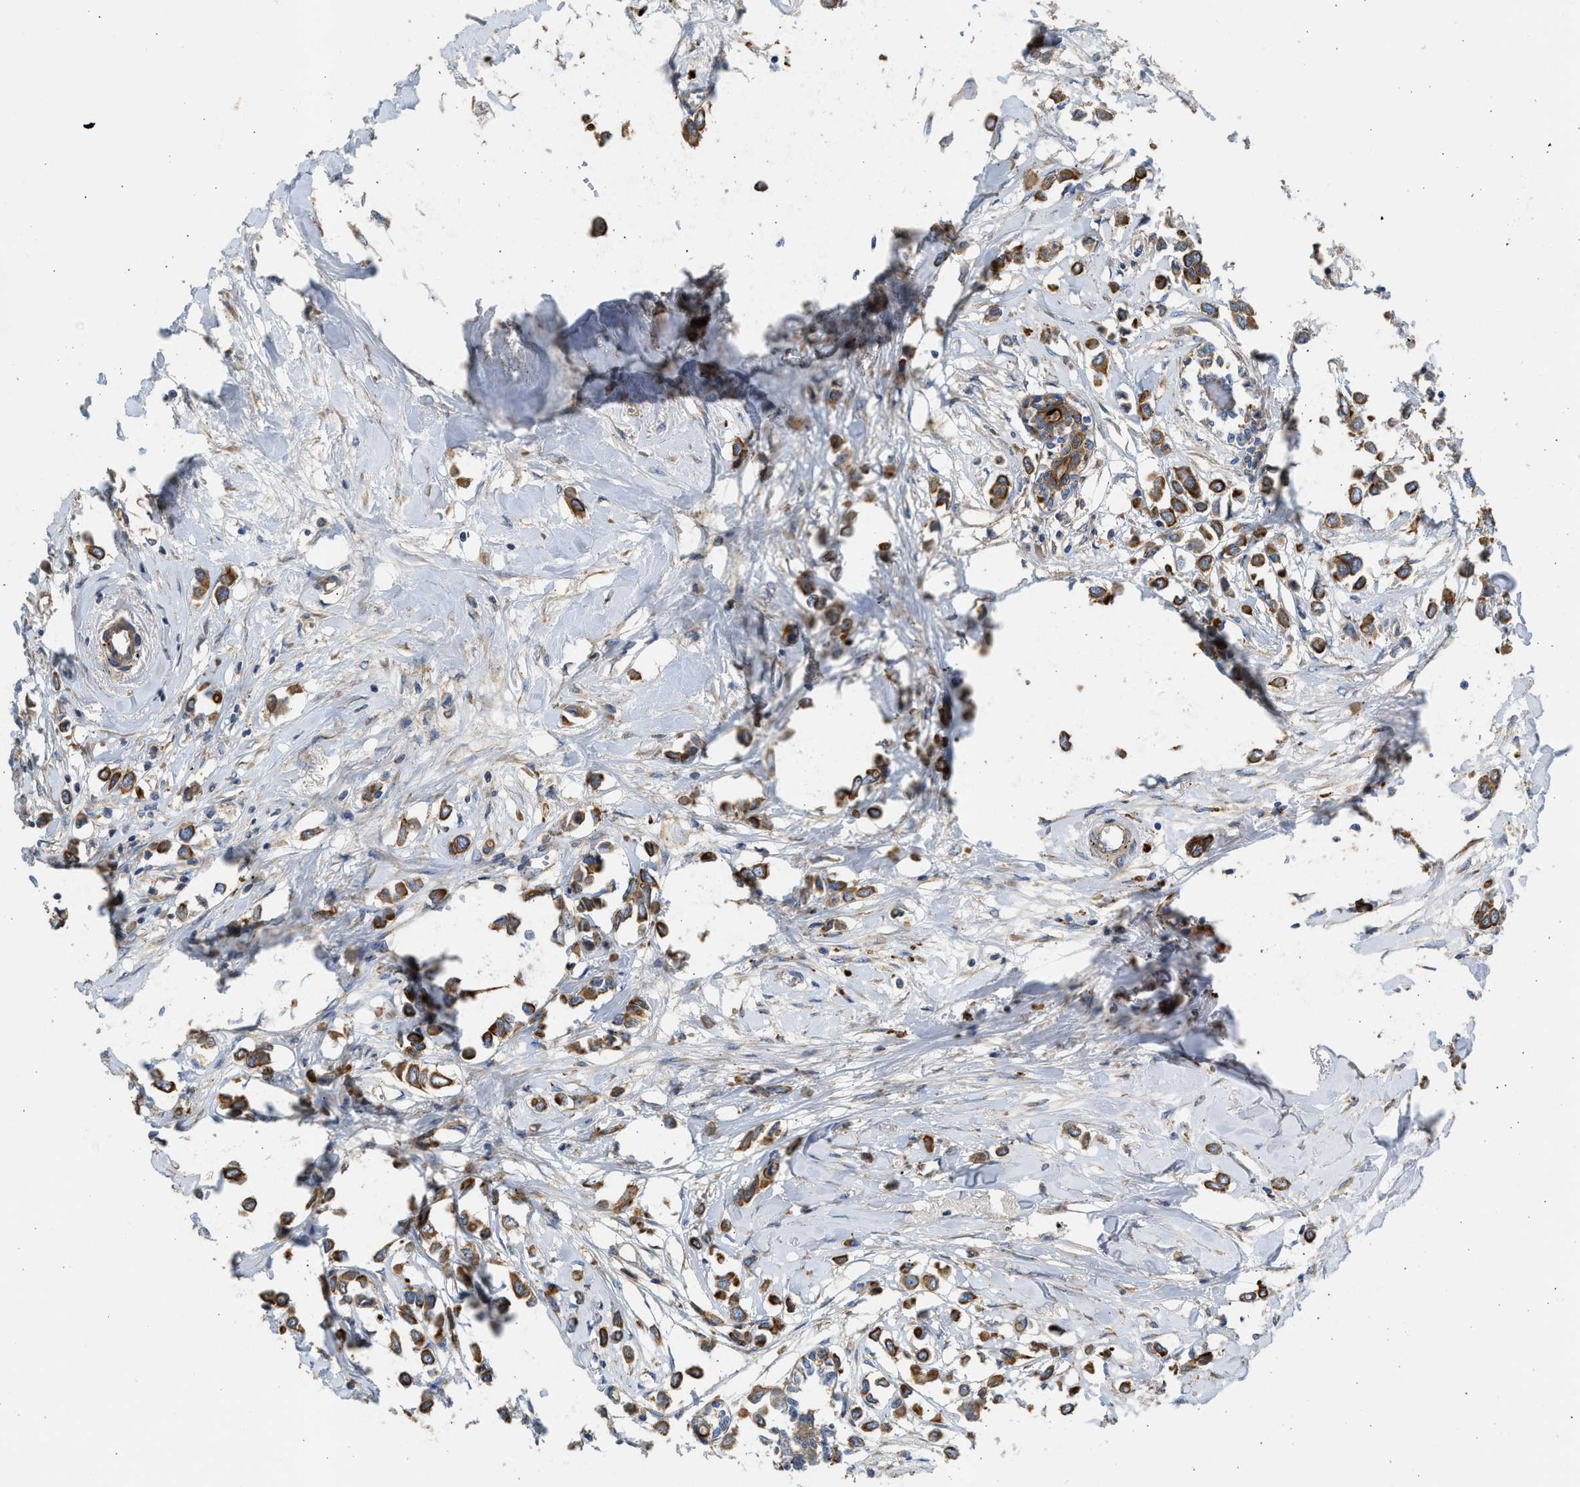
{"staining": {"intensity": "moderate", "quantity": ">75%", "location": "cytoplasmic/membranous"}, "tissue": "breast cancer", "cell_type": "Tumor cells", "image_type": "cancer", "snomed": [{"axis": "morphology", "description": "Lobular carcinoma"}, {"axis": "topography", "description": "Breast"}], "caption": "Breast cancer stained with a protein marker demonstrates moderate staining in tumor cells.", "gene": "CSRNP2", "patient": {"sex": "female", "age": 51}}